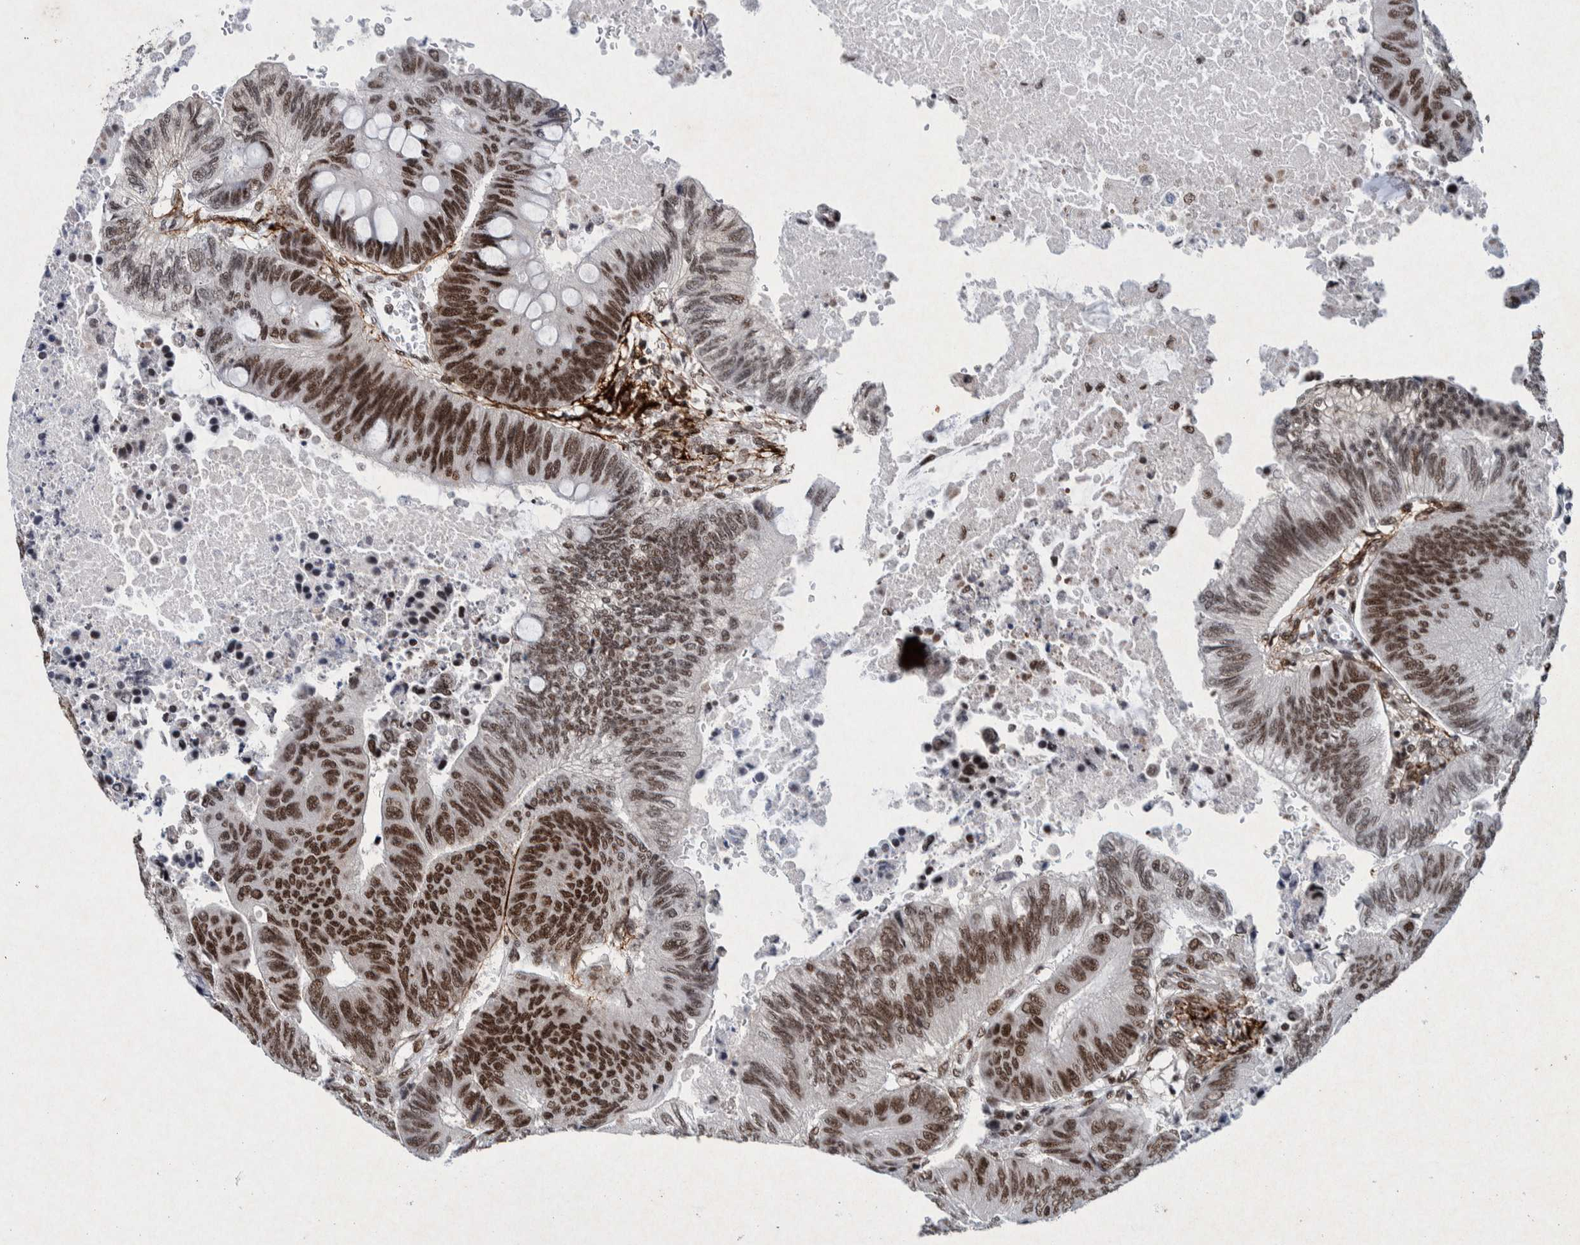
{"staining": {"intensity": "strong", "quantity": ">75%", "location": "nuclear"}, "tissue": "colorectal cancer", "cell_type": "Tumor cells", "image_type": "cancer", "snomed": [{"axis": "morphology", "description": "Normal tissue, NOS"}, {"axis": "morphology", "description": "Adenocarcinoma, NOS"}, {"axis": "topography", "description": "Rectum"}, {"axis": "topography", "description": "Peripheral nerve tissue"}], "caption": "The image displays a brown stain indicating the presence of a protein in the nuclear of tumor cells in colorectal cancer (adenocarcinoma).", "gene": "TAF10", "patient": {"sex": "male", "age": 92}}